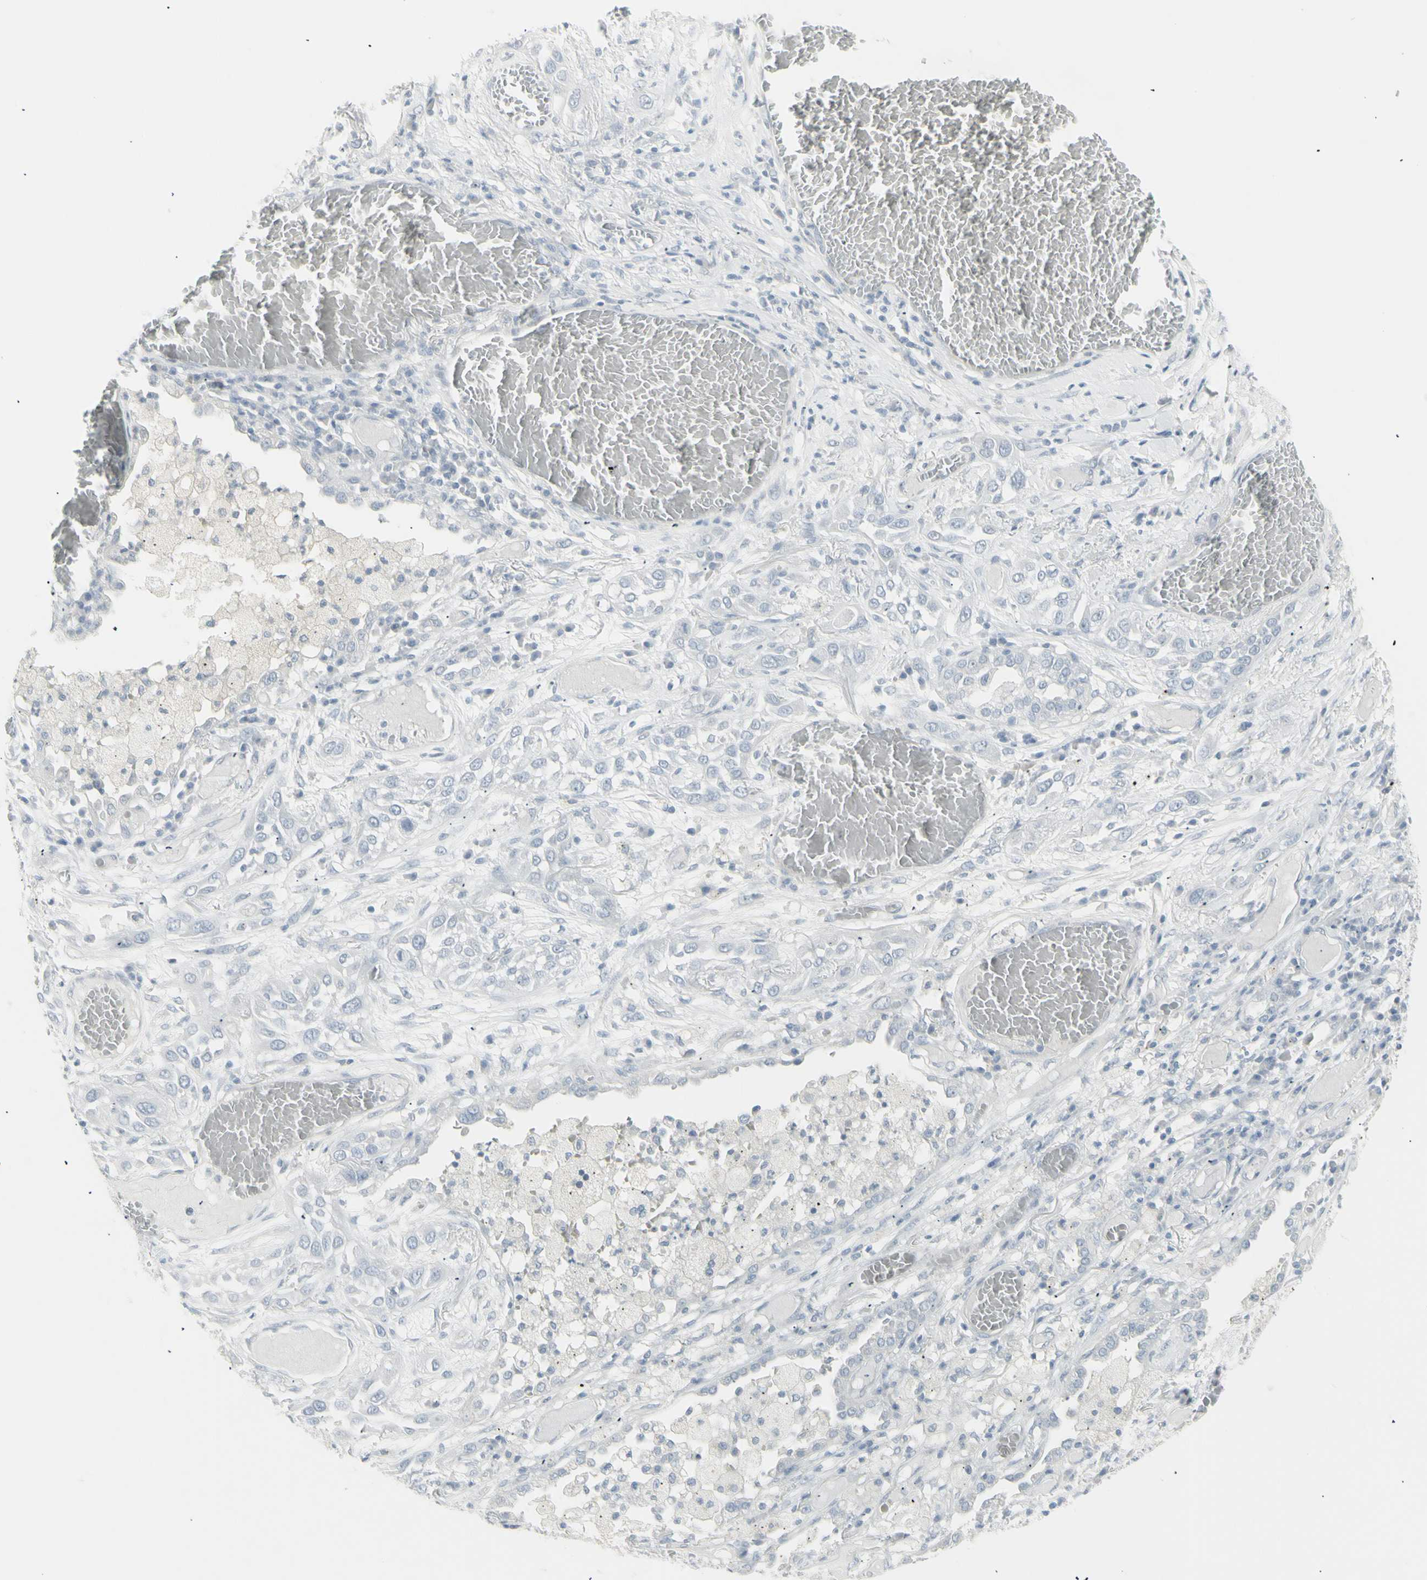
{"staining": {"intensity": "negative", "quantity": "none", "location": "none"}, "tissue": "lung cancer", "cell_type": "Tumor cells", "image_type": "cancer", "snomed": [{"axis": "morphology", "description": "Squamous cell carcinoma, NOS"}, {"axis": "topography", "description": "Lung"}], "caption": "Tumor cells are negative for protein expression in human squamous cell carcinoma (lung). Brightfield microscopy of IHC stained with DAB (3,3'-diaminobenzidine) (brown) and hematoxylin (blue), captured at high magnification.", "gene": "YBX2", "patient": {"sex": "male", "age": 71}}